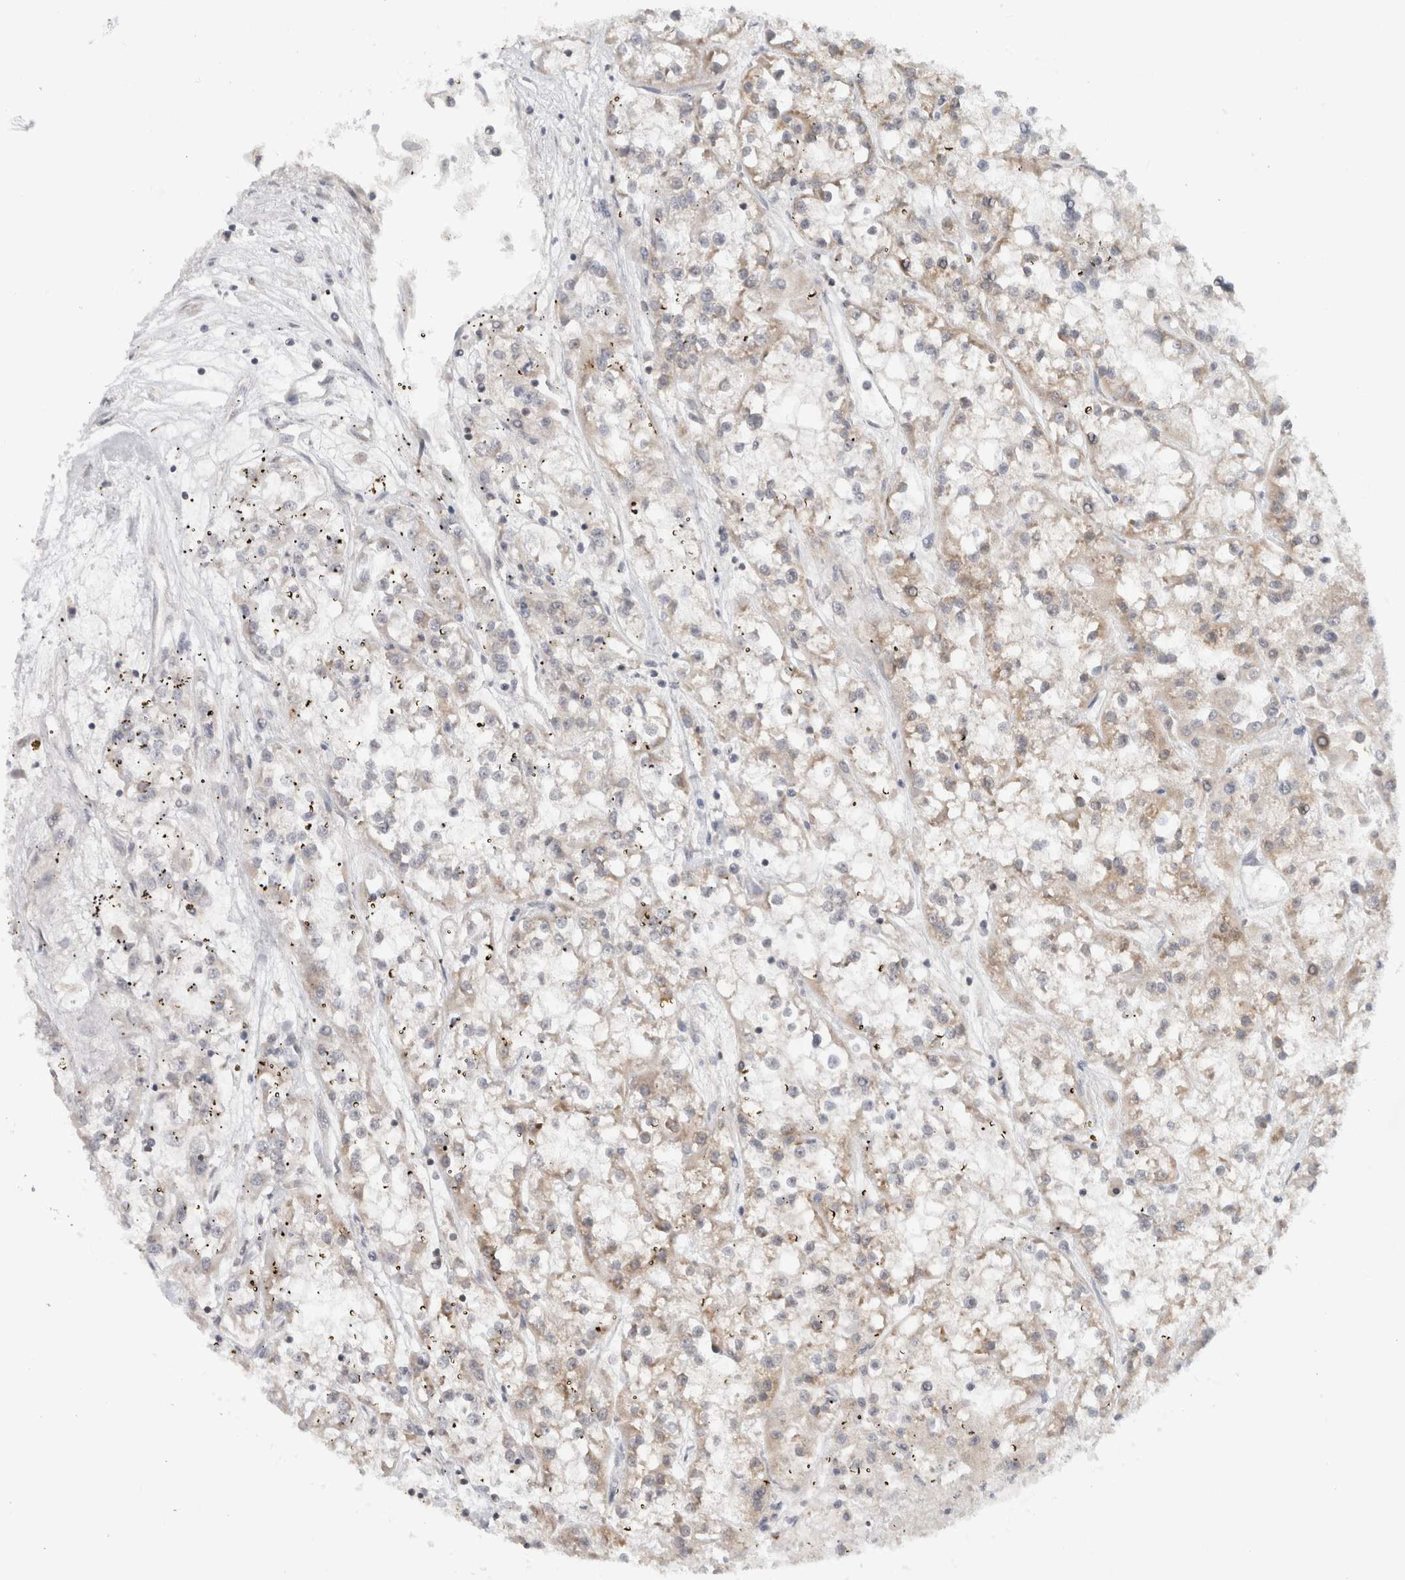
{"staining": {"intensity": "weak", "quantity": "<25%", "location": "cytoplasmic/membranous"}, "tissue": "renal cancer", "cell_type": "Tumor cells", "image_type": "cancer", "snomed": [{"axis": "morphology", "description": "Adenocarcinoma, NOS"}, {"axis": "topography", "description": "Kidney"}], "caption": "Tumor cells show no significant protein expression in renal adenocarcinoma.", "gene": "CMC2", "patient": {"sex": "female", "age": 52}}